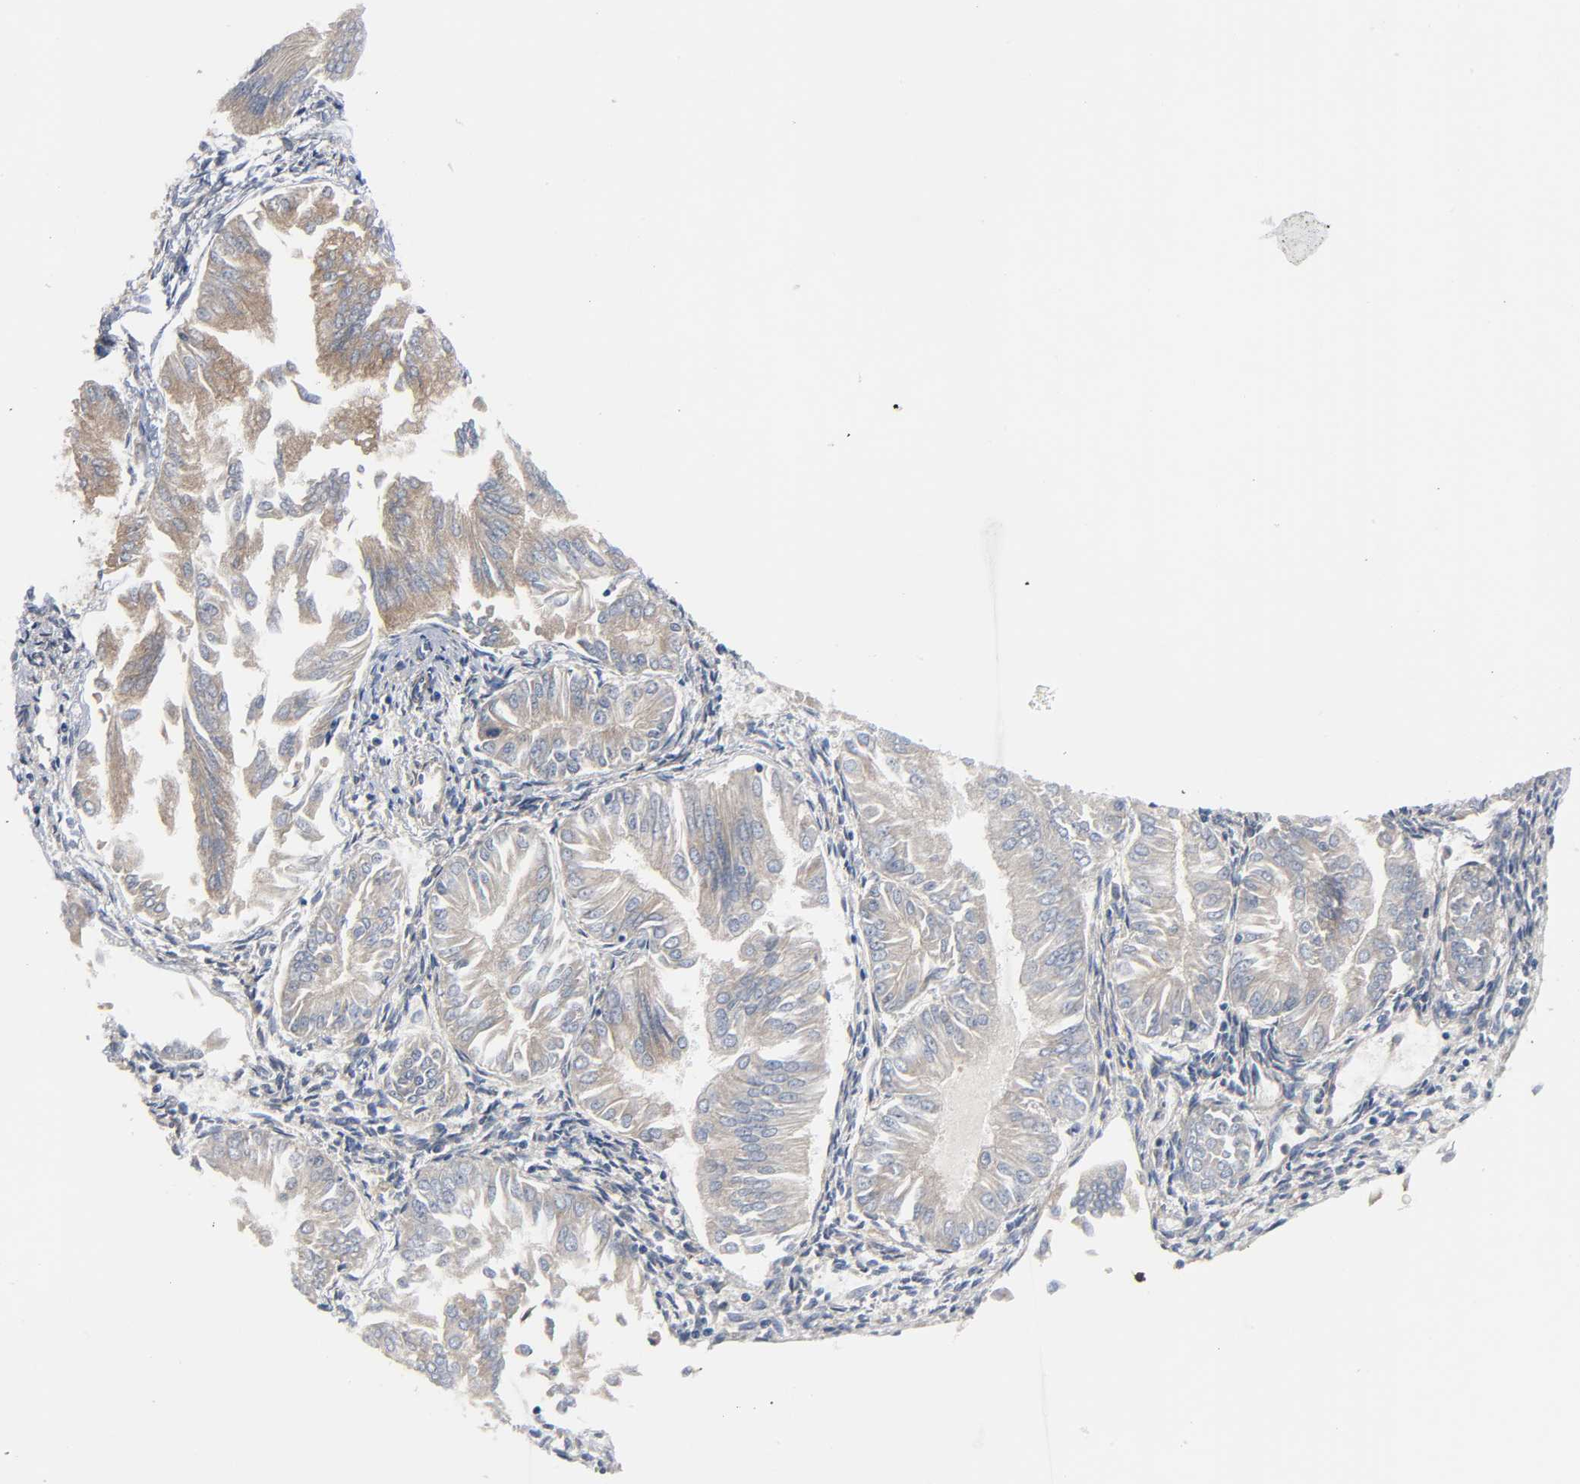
{"staining": {"intensity": "weak", "quantity": "25%-75%", "location": "cytoplasmic/membranous"}, "tissue": "endometrial cancer", "cell_type": "Tumor cells", "image_type": "cancer", "snomed": [{"axis": "morphology", "description": "Adenocarcinoma, NOS"}, {"axis": "topography", "description": "Endometrium"}], "caption": "The photomicrograph reveals staining of endometrial adenocarcinoma, revealing weak cytoplasmic/membranous protein positivity (brown color) within tumor cells.", "gene": "ARHGAP1", "patient": {"sex": "female", "age": 53}}